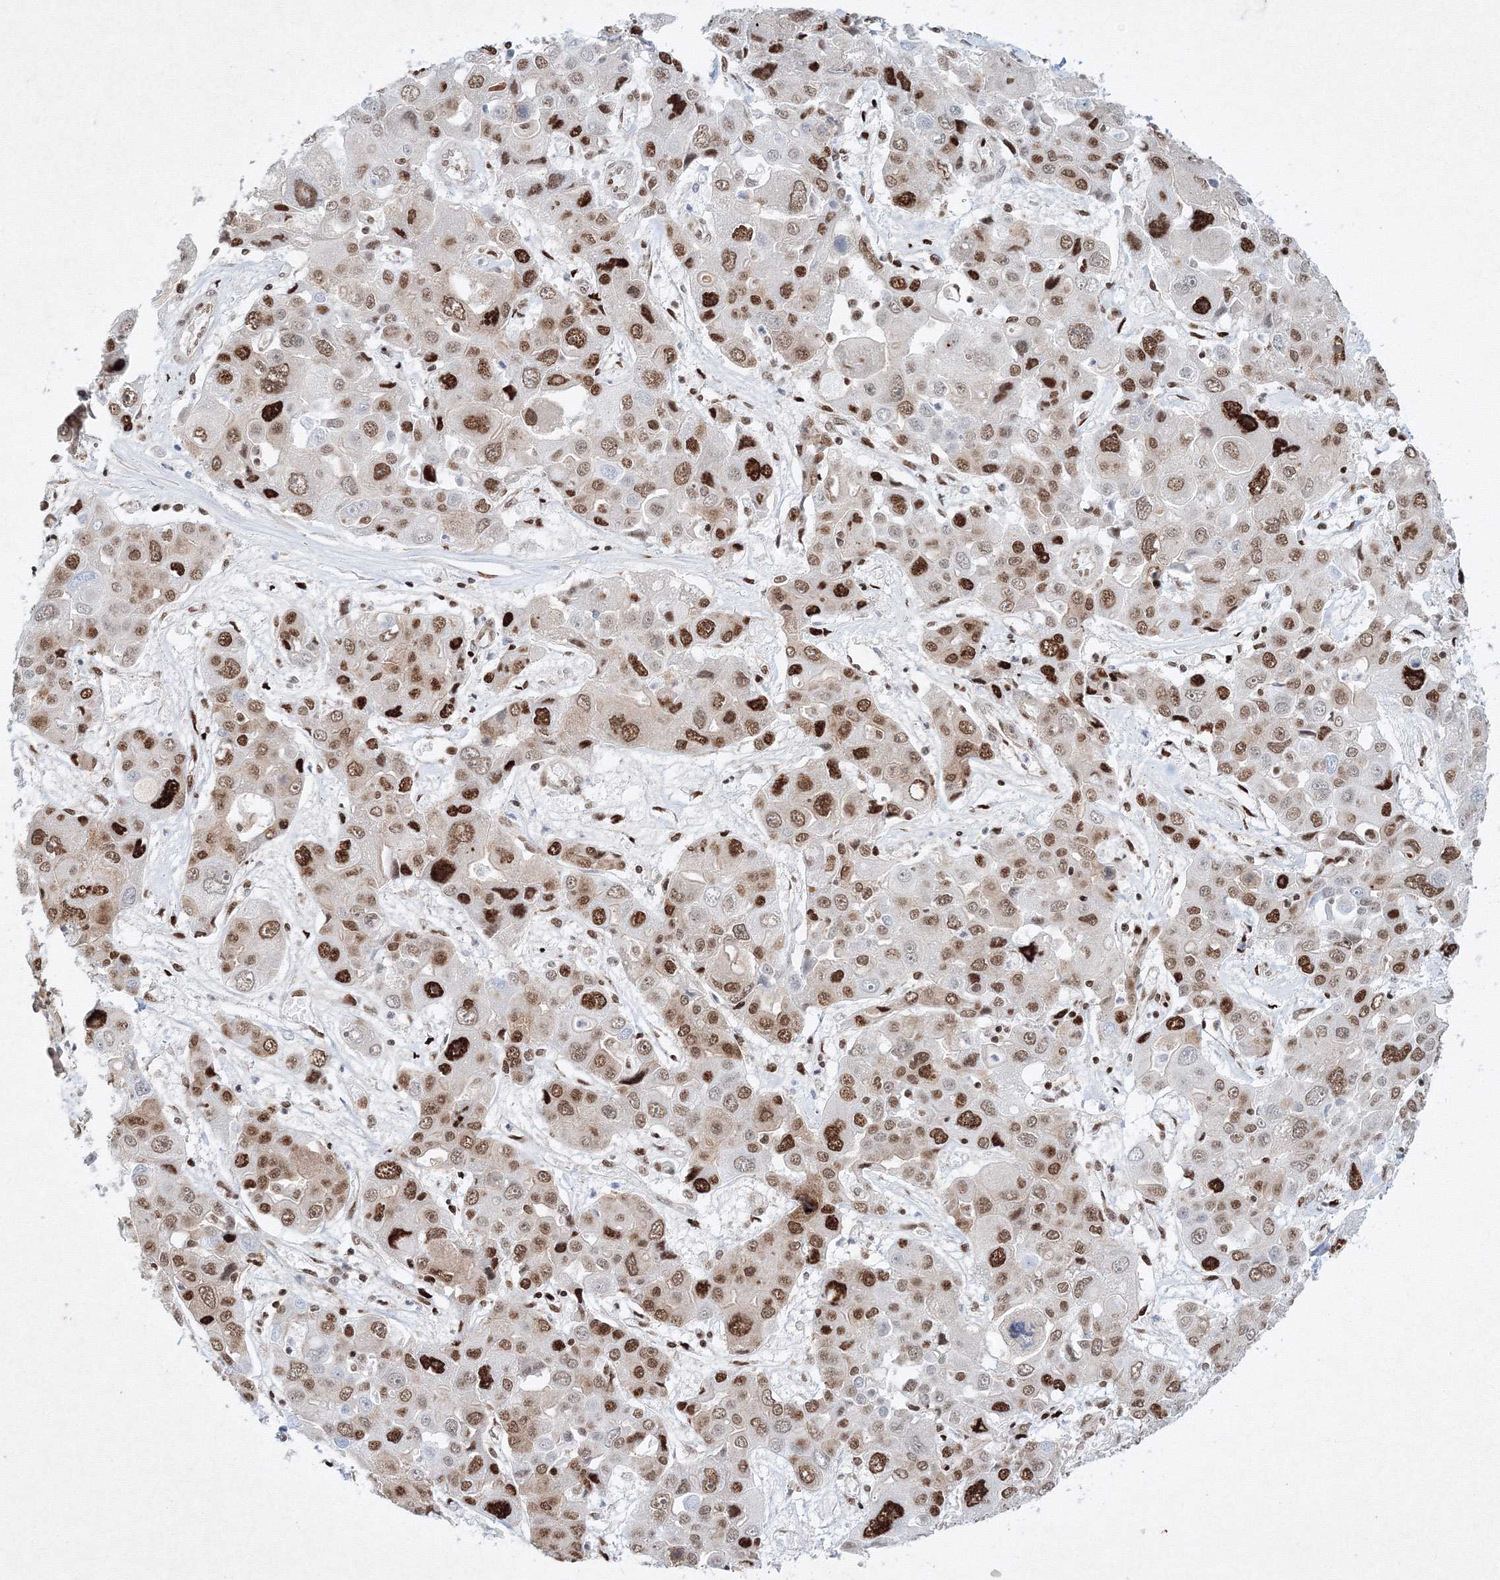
{"staining": {"intensity": "strong", "quantity": "25%-75%", "location": "nuclear"}, "tissue": "liver cancer", "cell_type": "Tumor cells", "image_type": "cancer", "snomed": [{"axis": "morphology", "description": "Cholangiocarcinoma"}, {"axis": "topography", "description": "Liver"}], "caption": "Immunohistochemical staining of liver cancer displays high levels of strong nuclear protein expression in approximately 25%-75% of tumor cells.", "gene": "SNRPC", "patient": {"sex": "male", "age": 67}}